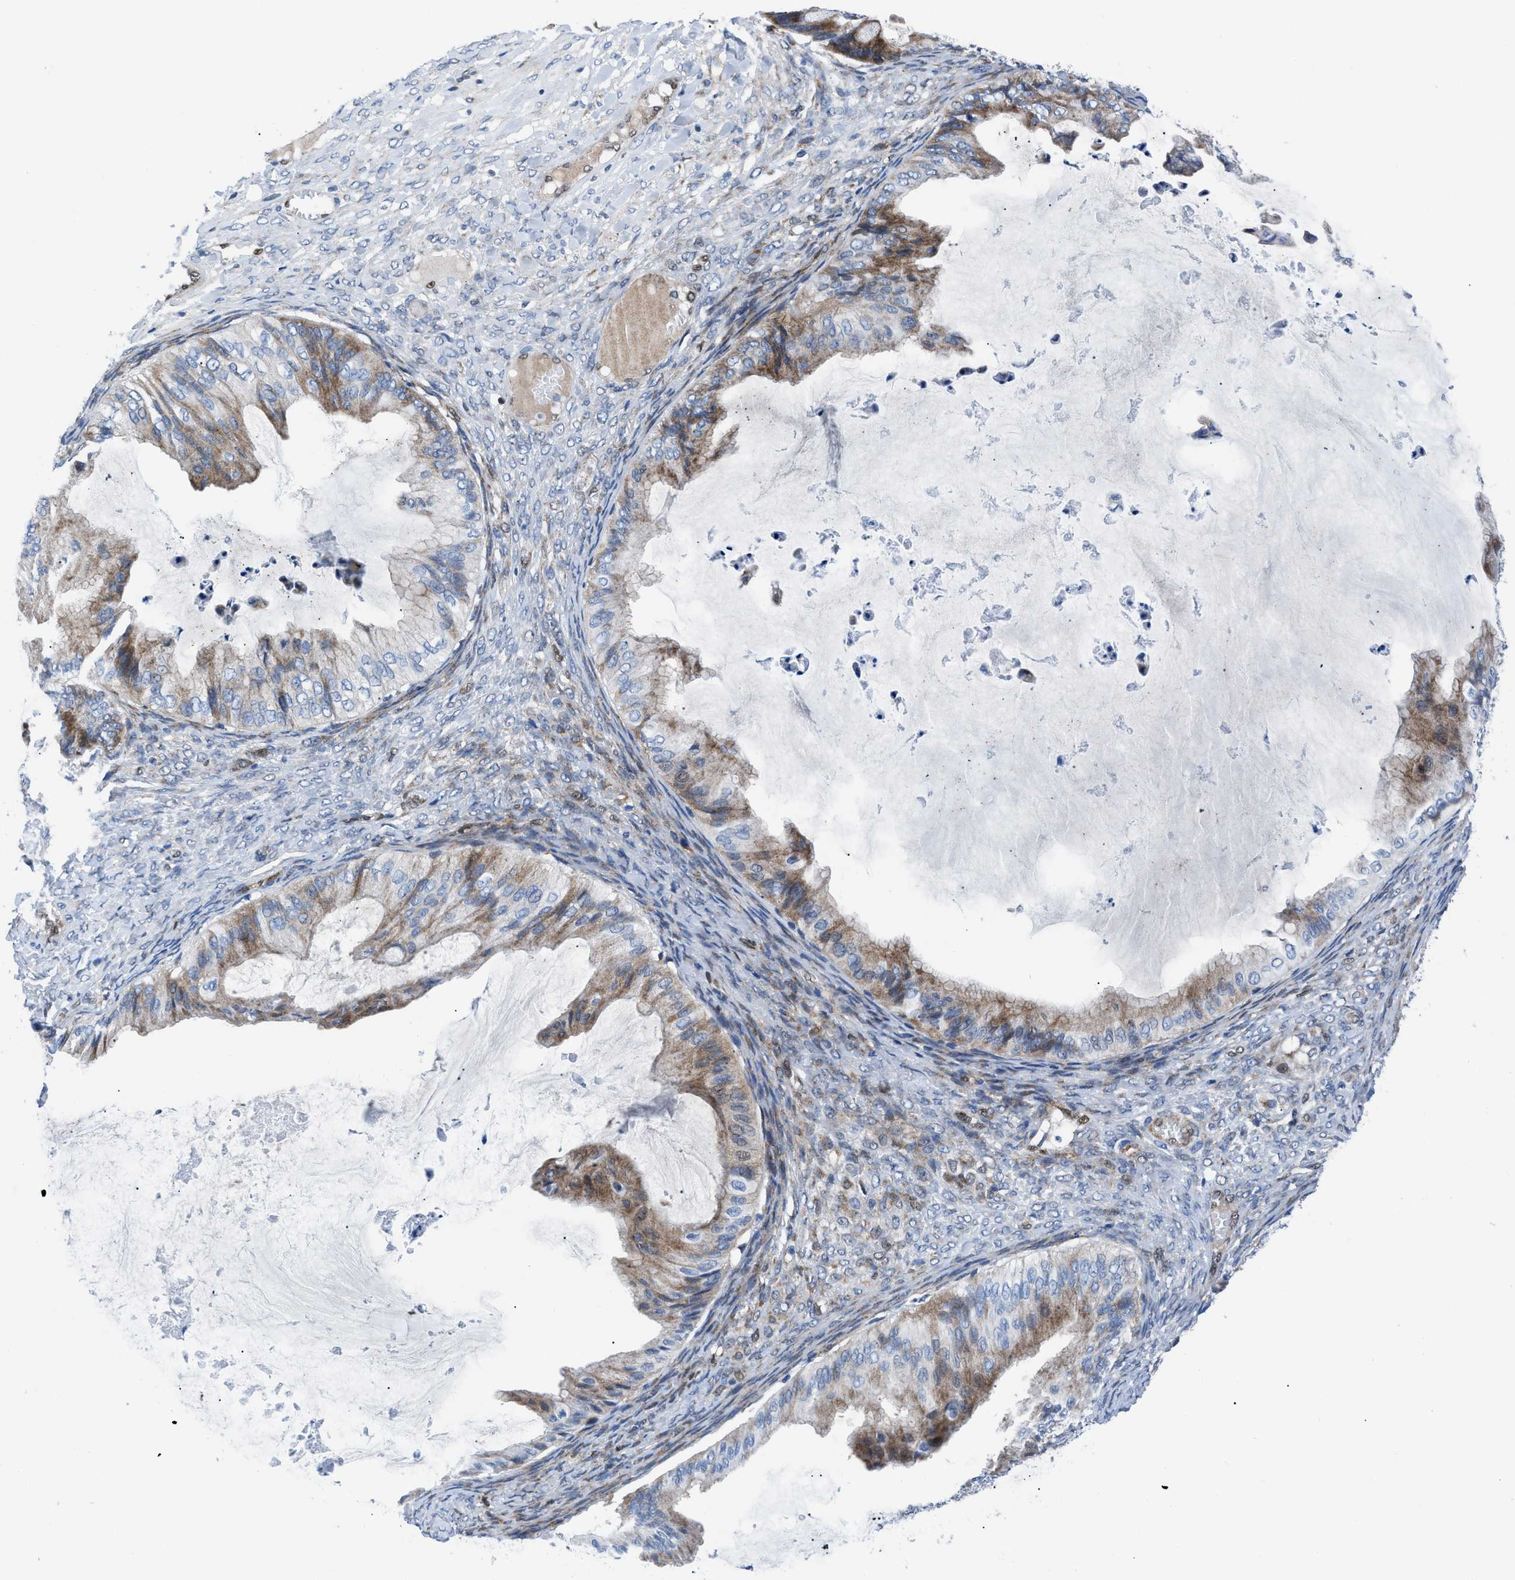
{"staining": {"intensity": "moderate", "quantity": "25%-75%", "location": "cytoplasmic/membranous"}, "tissue": "ovarian cancer", "cell_type": "Tumor cells", "image_type": "cancer", "snomed": [{"axis": "morphology", "description": "Cystadenocarcinoma, mucinous, NOS"}, {"axis": "topography", "description": "Ovary"}], "caption": "Immunohistochemical staining of human ovarian cancer (mucinous cystadenocarcinoma) shows medium levels of moderate cytoplasmic/membranous protein positivity in about 25%-75% of tumor cells.", "gene": "LMO2", "patient": {"sex": "female", "age": 61}}